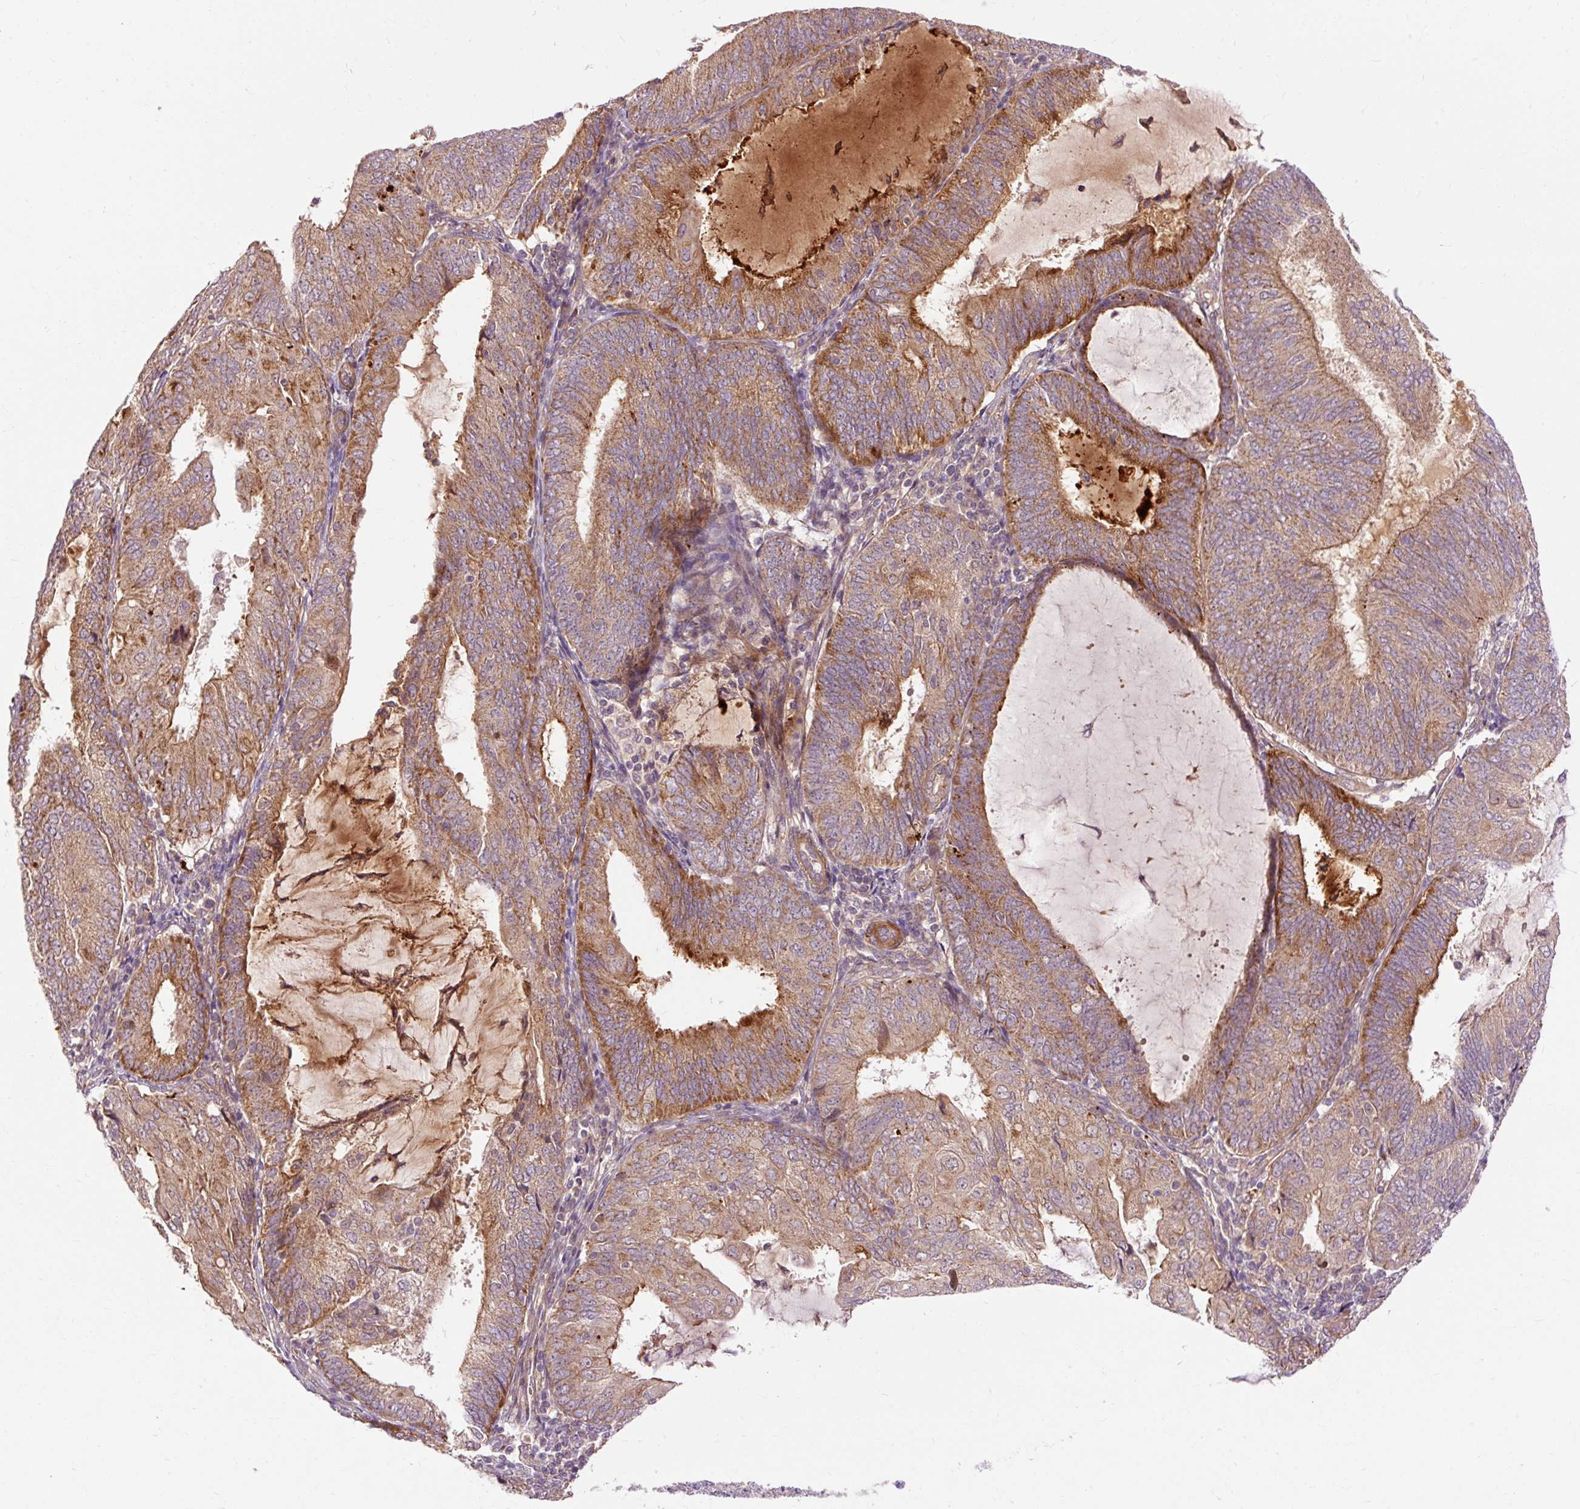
{"staining": {"intensity": "moderate", "quantity": ">75%", "location": "cytoplasmic/membranous"}, "tissue": "endometrial cancer", "cell_type": "Tumor cells", "image_type": "cancer", "snomed": [{"axis": "morphology", "description": "Adenocarcinoma, NOS"}, {"axis": "topography", "description": "Endometrium"}], "caption": "A brown stain highlights moderate cytoplasmic/membranous positivity of a protein in human adenocarcinoma (endometrial) tumor cells. The staining is performed using DAB (3,3'-diaminobenzidine) brown chromogen to label protein expression. The nuclei are counter-stained blue using hematoxylin.", "gene": "RIPOR3", "patient": {"sex": "female", "age": 81}}